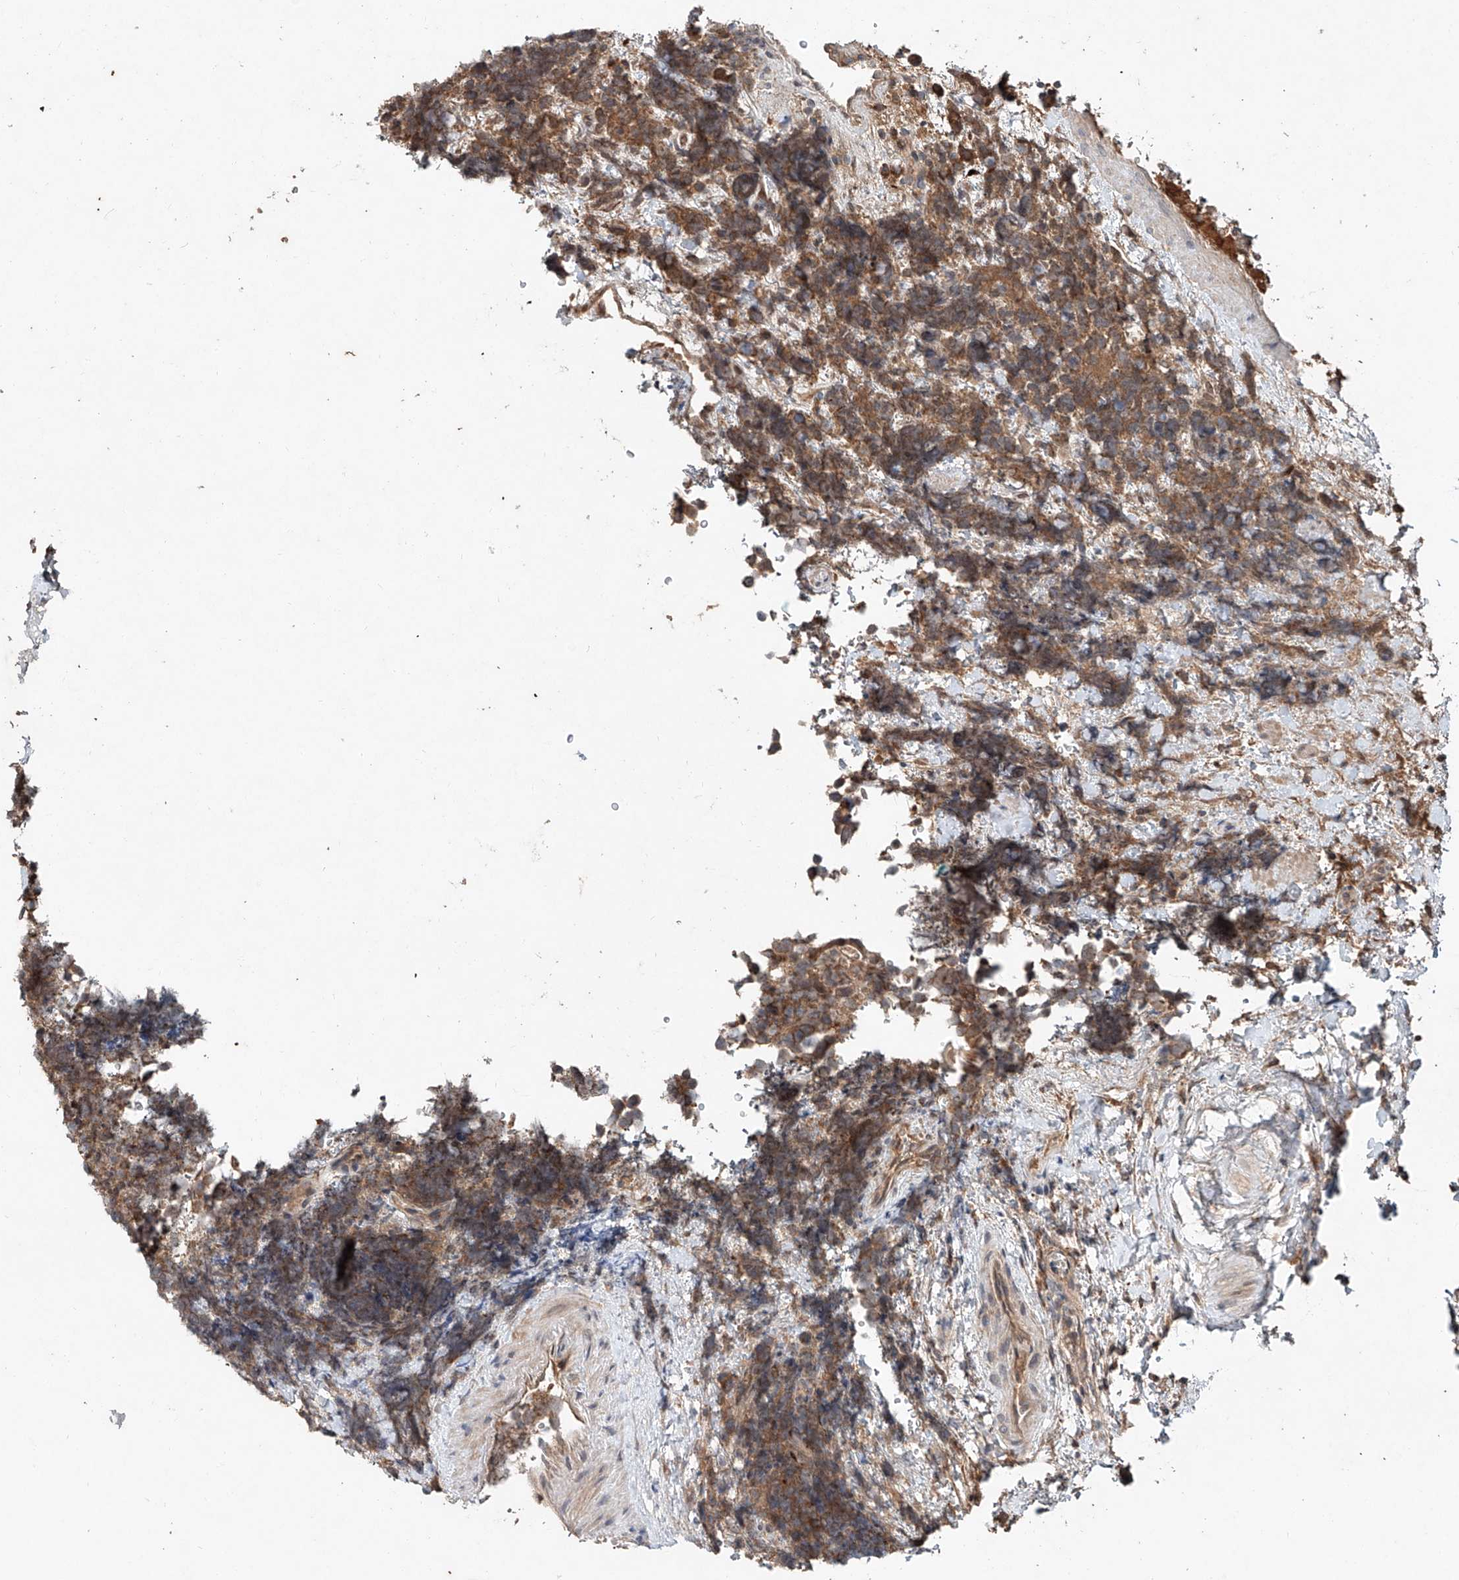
{"staining": {"intensity": "moderate", "quantity": ">75%", "location": "cytoplasmic/membranous"}, "tissue": "urothelial cancer", "cell_type": "Tumor cells", "image_type": "cancer", "snomed": [{"axis": "morphology", "description": "Urothelial carcinoma, High grade"}, {"axis": "topography", "description": "Urinary bladder"}], "caption": "Protein staining exhibits moderate cytoplasmic/membranous staining in about >75% of tumor cells in urothelial carcinoma (high-grade).", "gene": "IER5", "patient": {"sex": "female", "age": 82}}